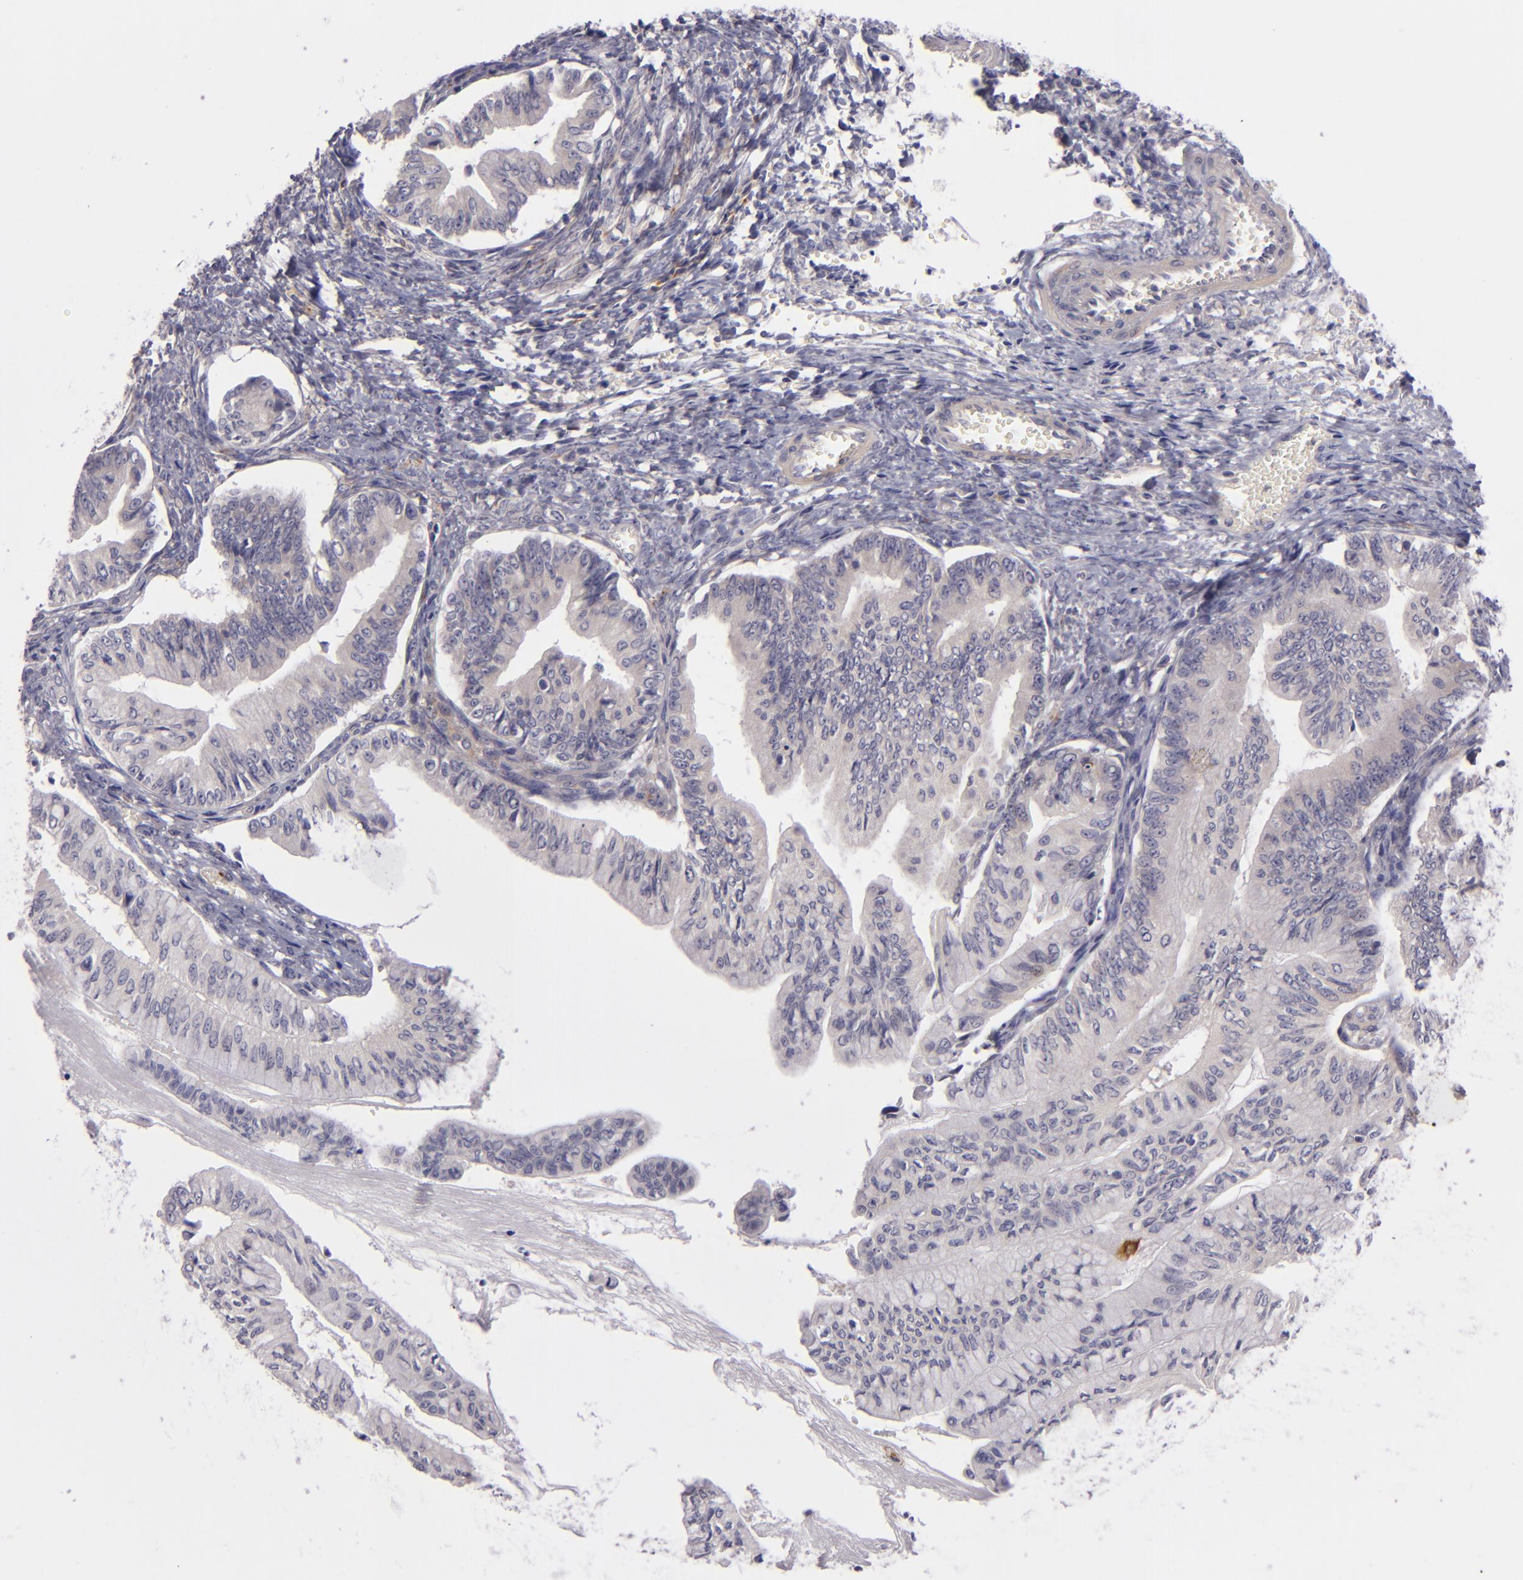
{"staining": {"intensity": "weak", "quantity": "<25%", "location": "cytoplasmic/membranous"}, "tissue": "ovarian cancer", "cell_type": "Tumor cells", "image_type": "cancer", "snomed": [{"axis": "morphology", "description": "Cystadenocarcinoma, mucinous, NOS"}, {"axis": "topography", "description": "Ovary"}], "caption": "Ovarian cancer was stained to show a protein in brown. There is no significant expression in tumor cells.", "gene": "CD83", "patient": {"sex": "female", "age": 36}}